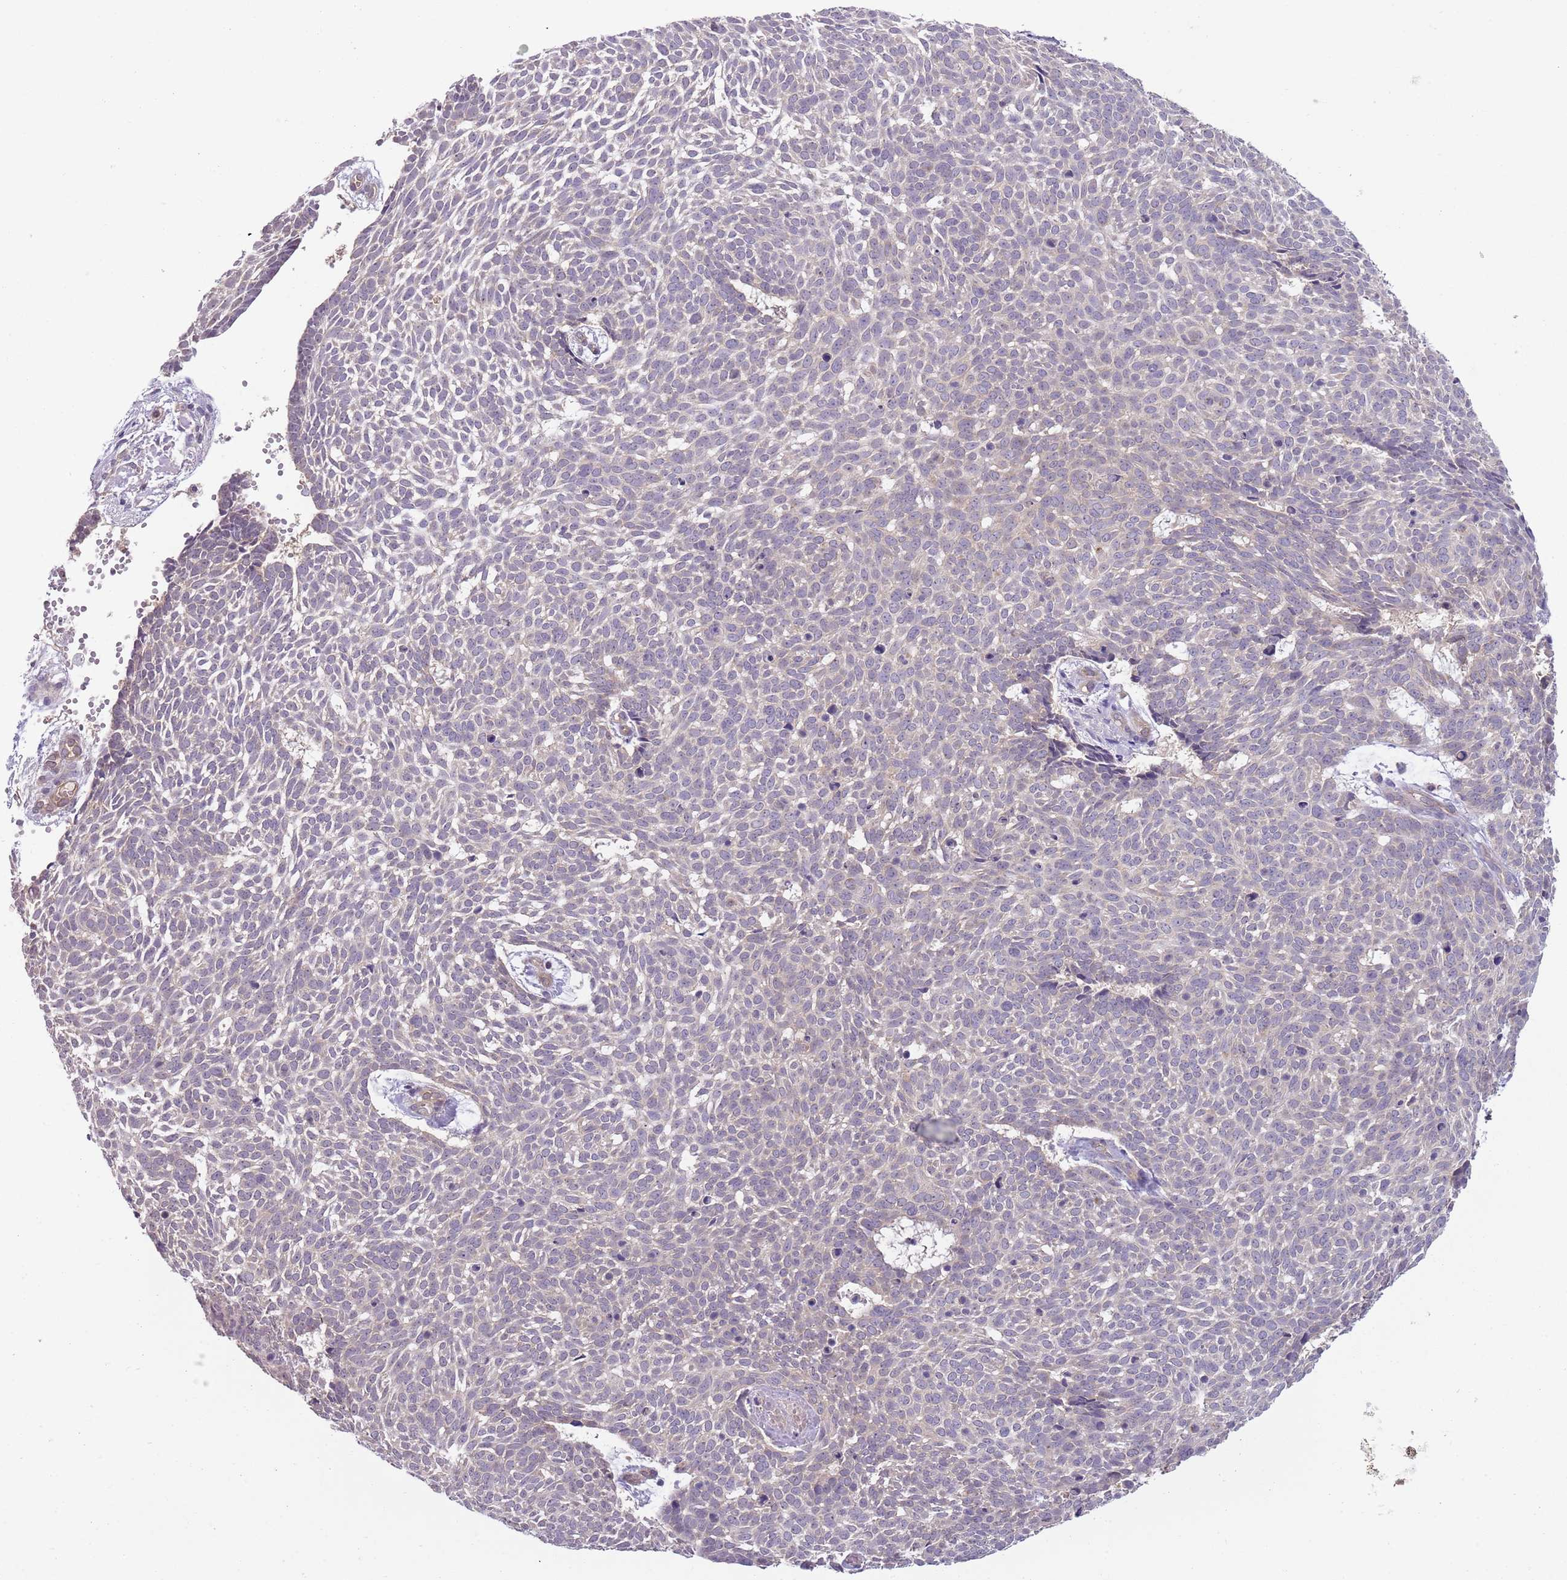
{"staining": {"intensity": "weak", "quantity": "<25%", "location": "cytoplasmic/membranous"}, "tissue": "skin cancer", "cell_type": "Tumor cells", "image_type": "cancer", "snomed": [{"axis": "morphology", "description": "Basal cell carcinoma"}, {"axis": "topography", "description": "Skin"}], "caption": "Tumor cells show no significant protein expression in skin cancer (basal cell carcinoma).", "gene": "SKOR2", "patient": {"sex": "male", "age": 61}}